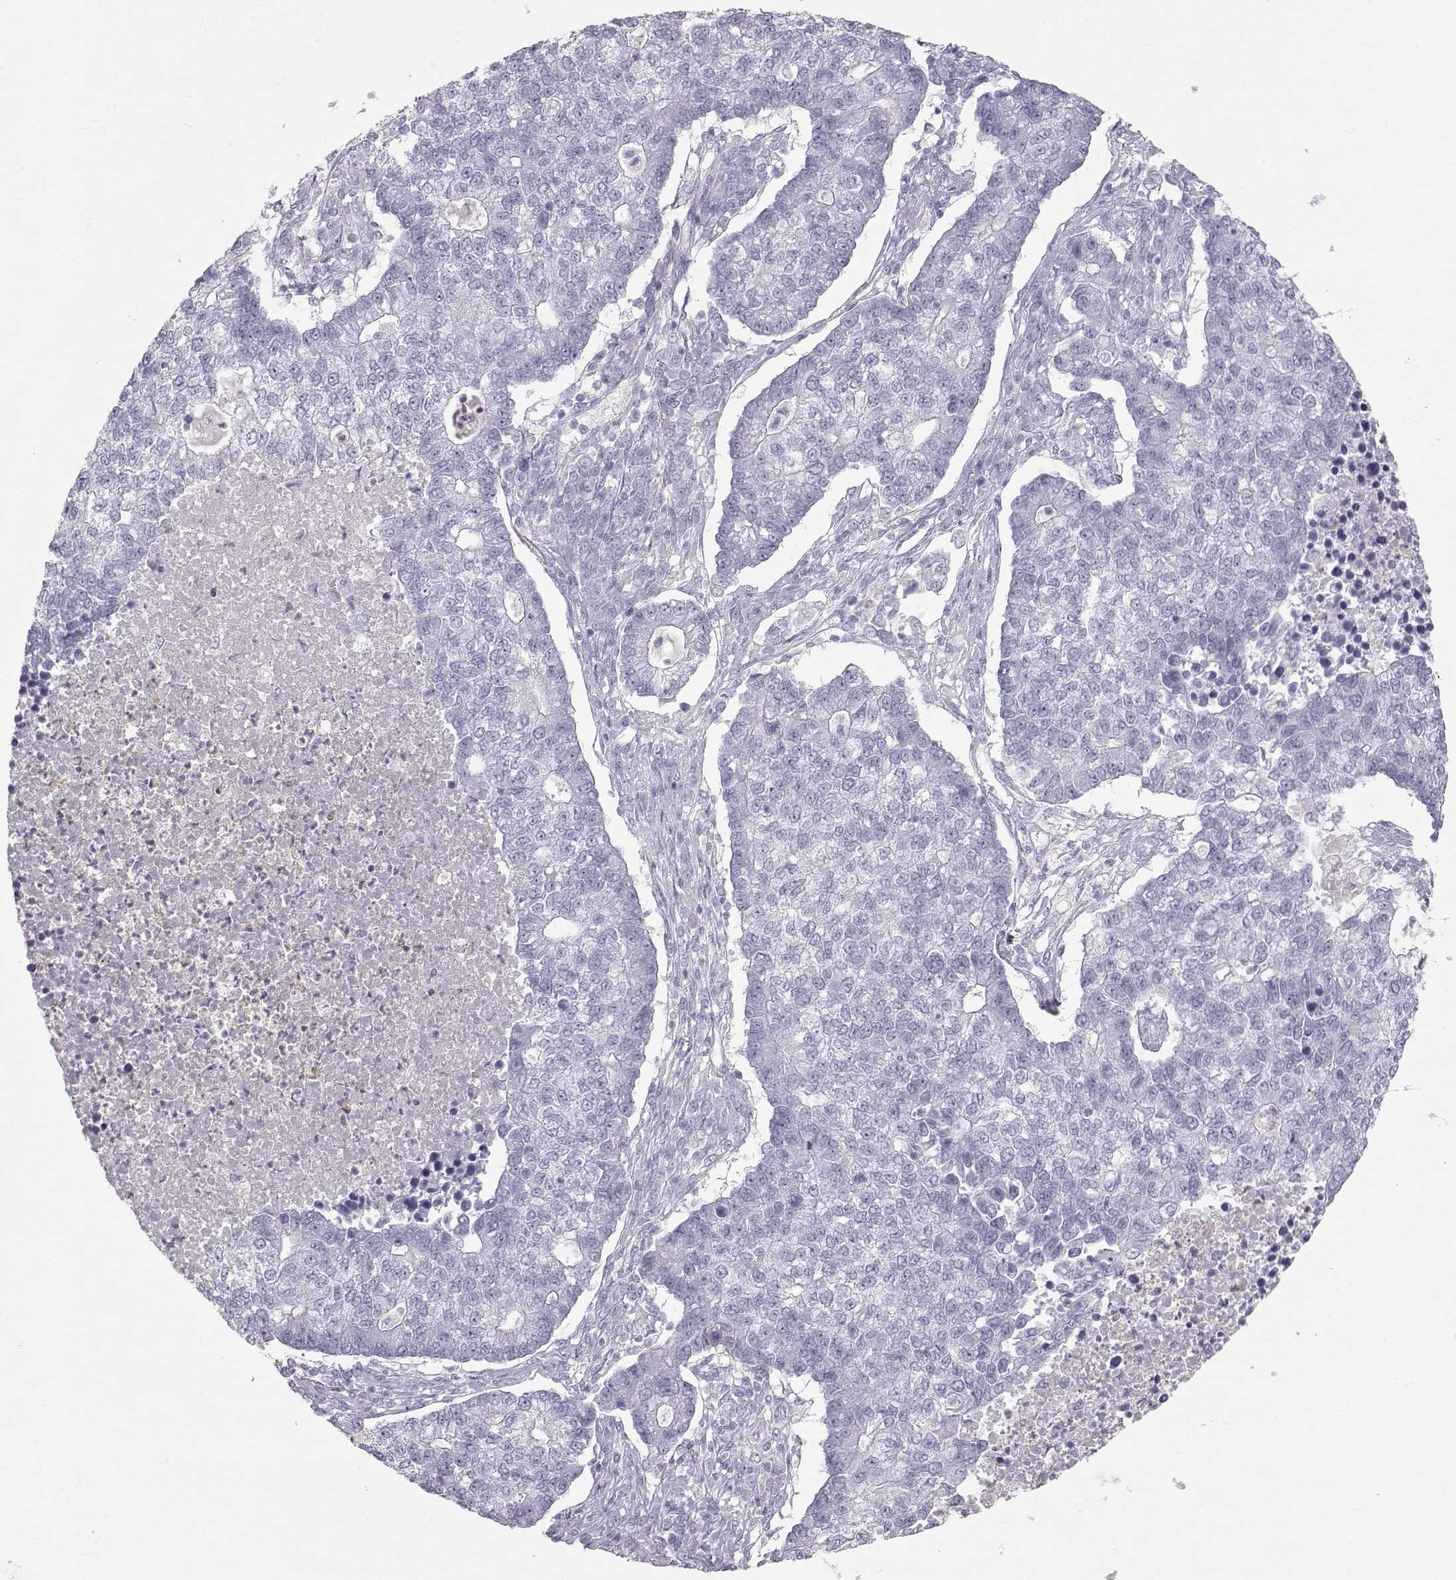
{"staining": {"intensity": "negative", "quantity": "none", "location": "none"}, "tissue": "lung cancer", "cell_type": "Tumor cells", "image_type": "cancer", "snomed": [{"axis": "morphology", "description": "Adenocarcinoma, NOS"}, {"axis": "topography", "description": "Lung"}], "caption": "Lung adenocarcinoma stained for a protein using IHC reveals no positivity tumor cells.", "gene": "MIP", "patient": {"sex": "male", "age": 57}}